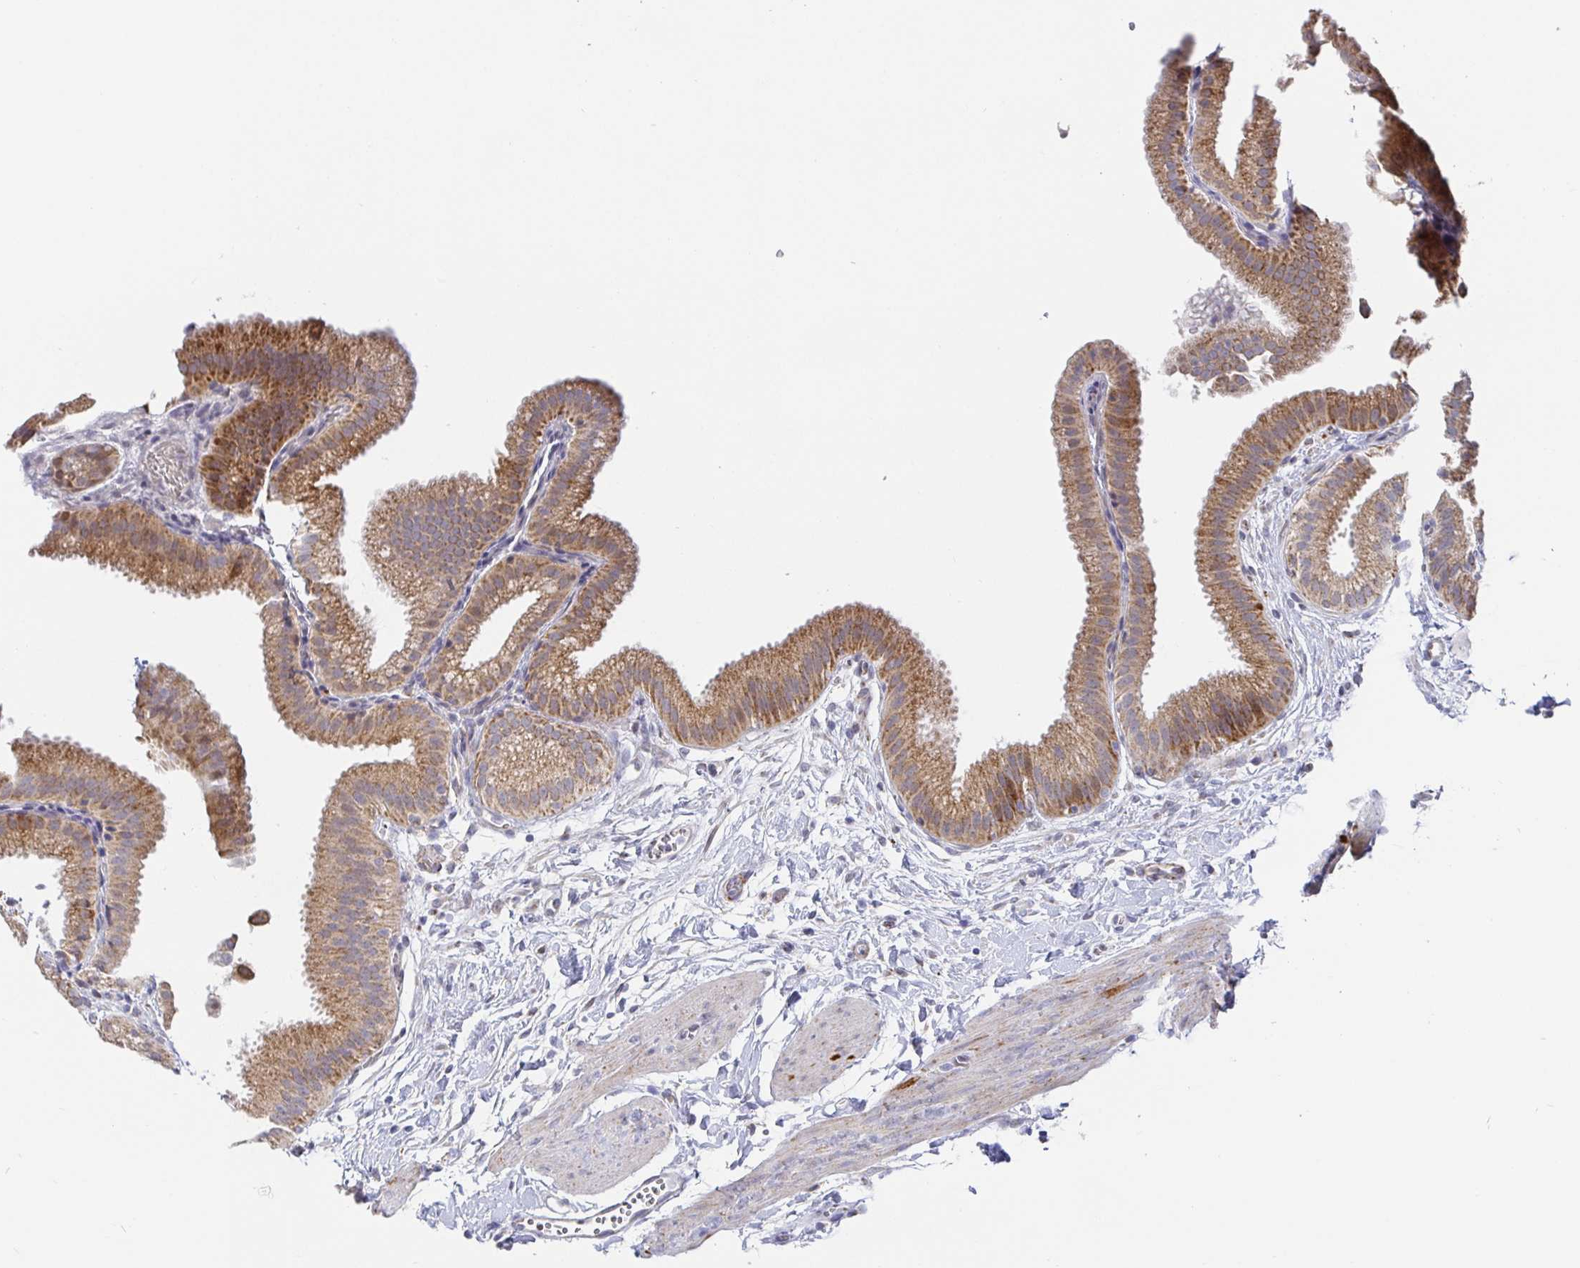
{"staining": {"intensity": "moderate", "quantity": ">75%", "location": "cytoplasmic/membranous"}, "tissue": "gallbladder", "cell_type": "Glandular cells", "image_type": "normal", "snomed": [{"axis": "morphology", "description": "Normal tissue, NOS"}, {"axis": "topography", "description": "Gallbladder"}], "caption": "Protein positivity by immunohistochemistry (IHC) exhibits moderate cytoplasmic/membranous expression in approximately >75% of glandular cells in benign gallbladder. (DAB (3,3'-diaminobenzidine) = brown stain, brightfield microscopy at high magnification).", "gene": "CIT", "patient": {"sex": "female", "age": 63}}